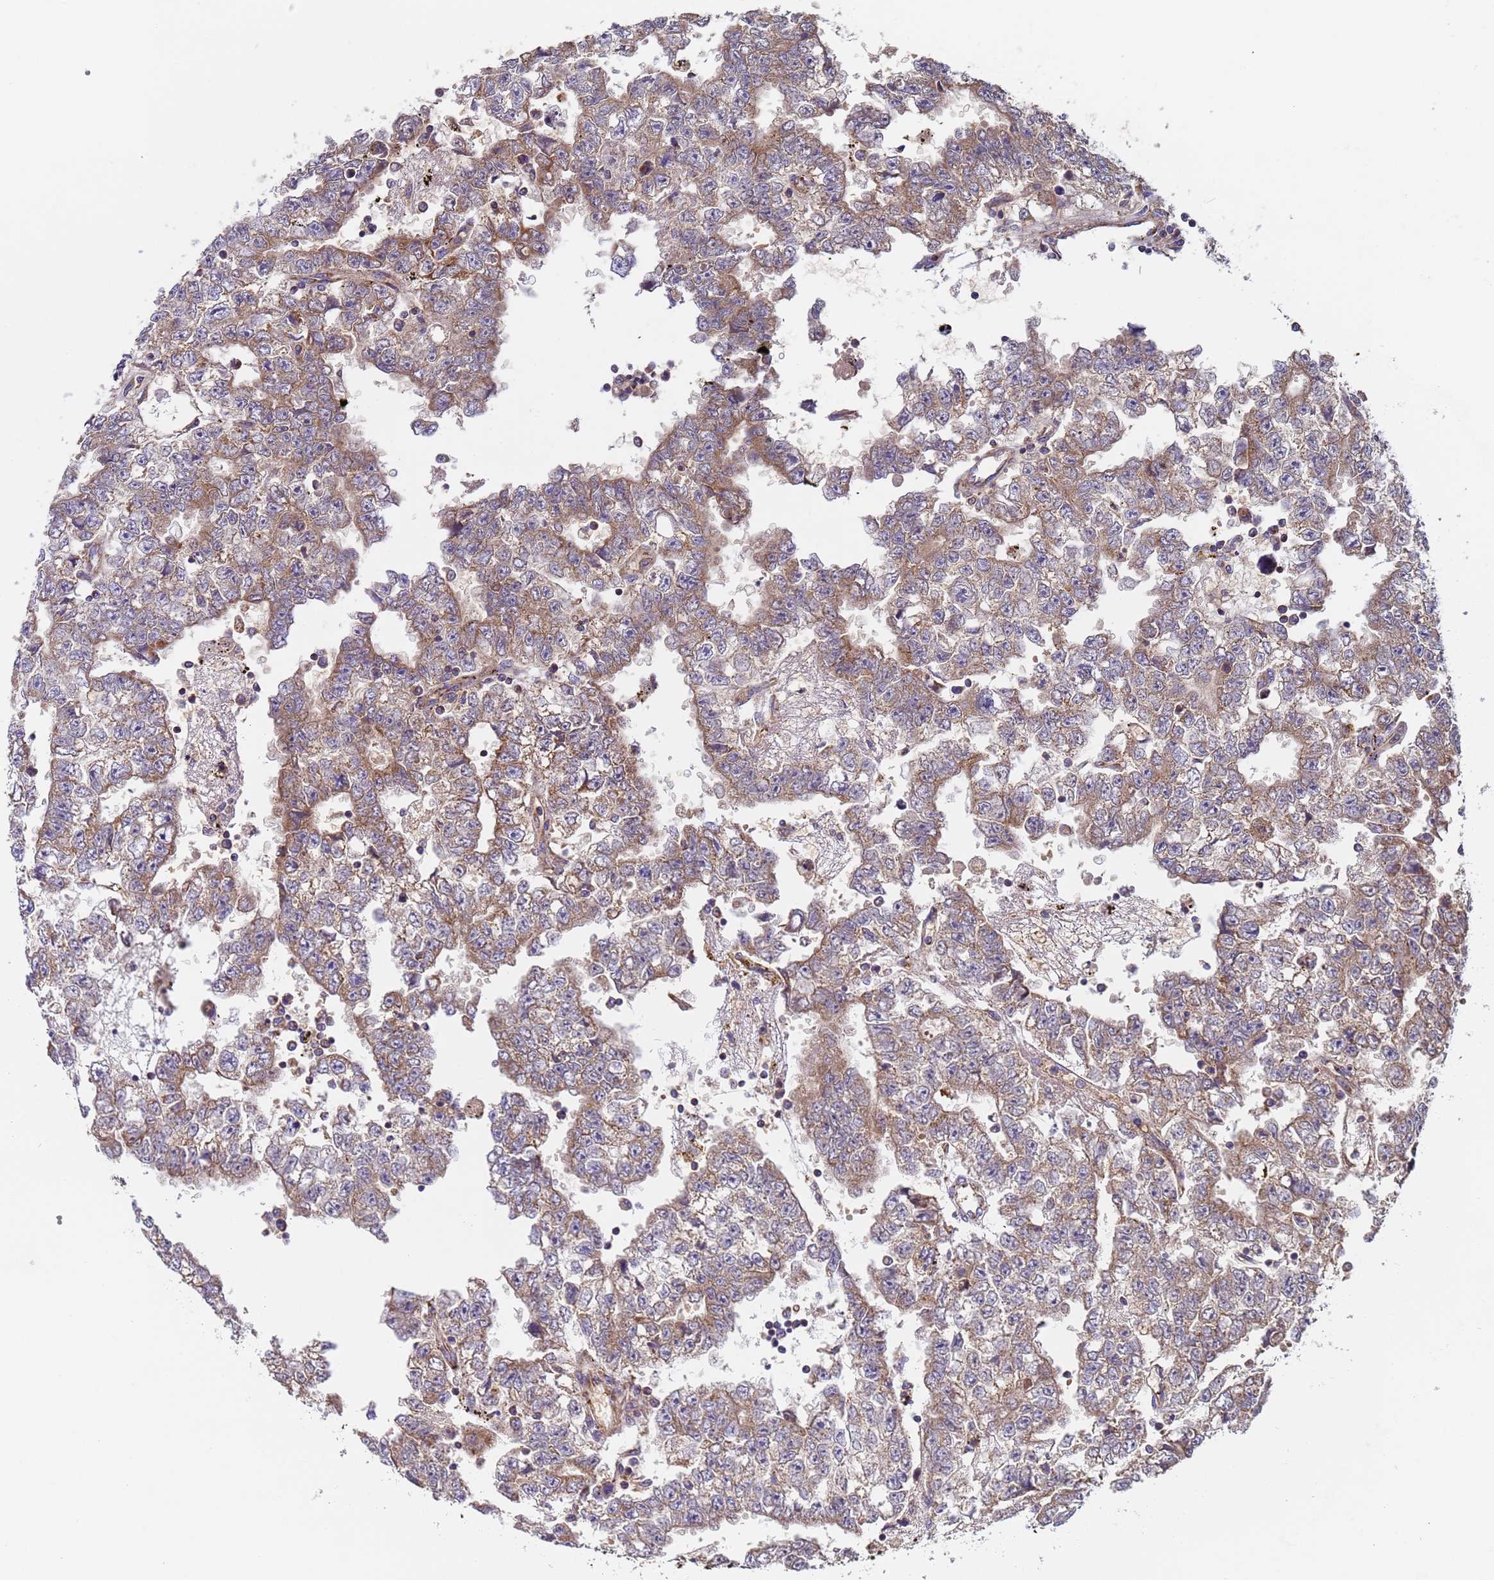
{"staining": {"intensity": "moderate", "quantity": ">75%", "location": "cytoplasmic/membranous"}, "tissue": "testis cancer", "cell_type": "Tumor cells", "image_type": "cancer", "snomed": [{"axis": "morphology", "description": "Carcinoma, Embryonal, NOS"}, {"axis": "topography", "description": "Testis"}], "caption": "Brown immunohistochemical staining in human embryonal carcinoma (testis) demonstrates moderate cytoplasmic/membranous expression in approximately >75% of tumor cells.", "gene": "TMEM126A", "patient": {"sex": "male", "age": 25}}